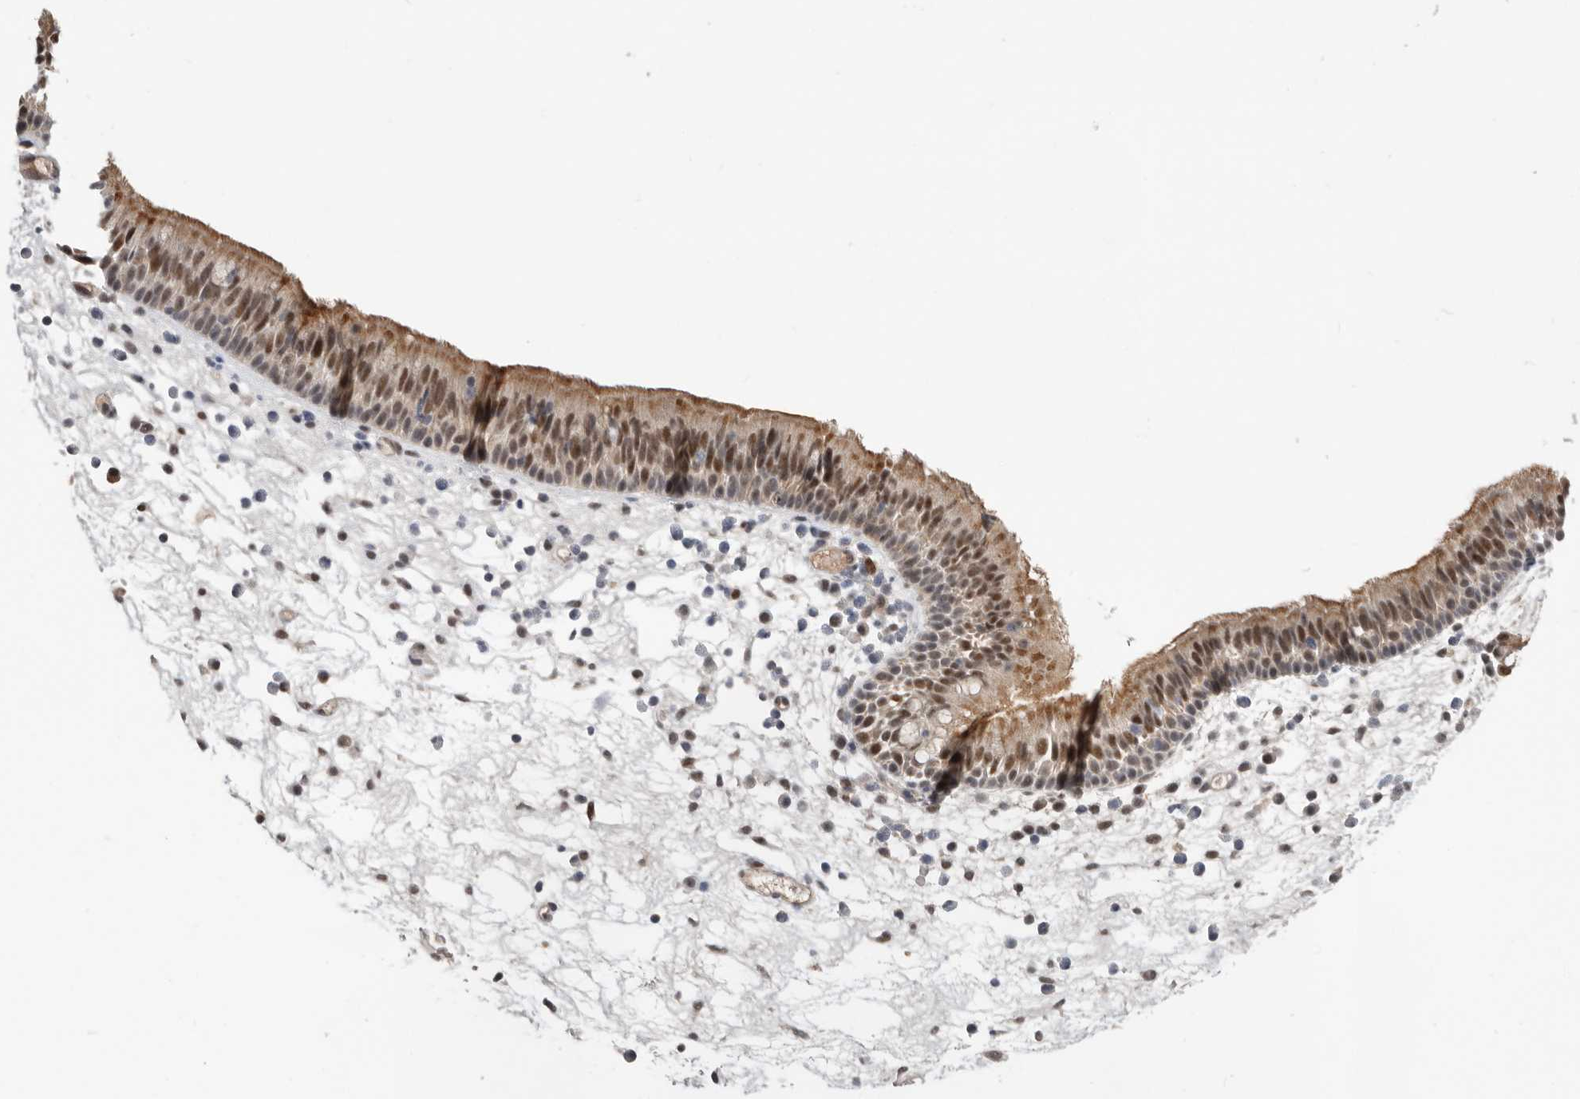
{"staining": {"intensity": "moderate", "quantity": ">75%", "location": "cytoplasmic/membranous,nuclear"}, "tissue": "nasopharynx", "cell_type": "Respiratory epithelial cells", "image_type": "normal", "snomed": [{"axis": "morphology", "description": "Normal tissue, NOS"}, {"axis": "morphology", "description": "Inflammation, NOS"}, {"axis": "morphology", "description": "Malignant melanoma, Metastatic site"}, {"axis": "topography", "description": "Nasopharynx"}], "caption": "Human nasopharynx stained with a protein marker exhibits moderate staining in respiratory epithelial cells.", "gene": "BRCA2", "patient": {"sex": "male", "age": 70}}